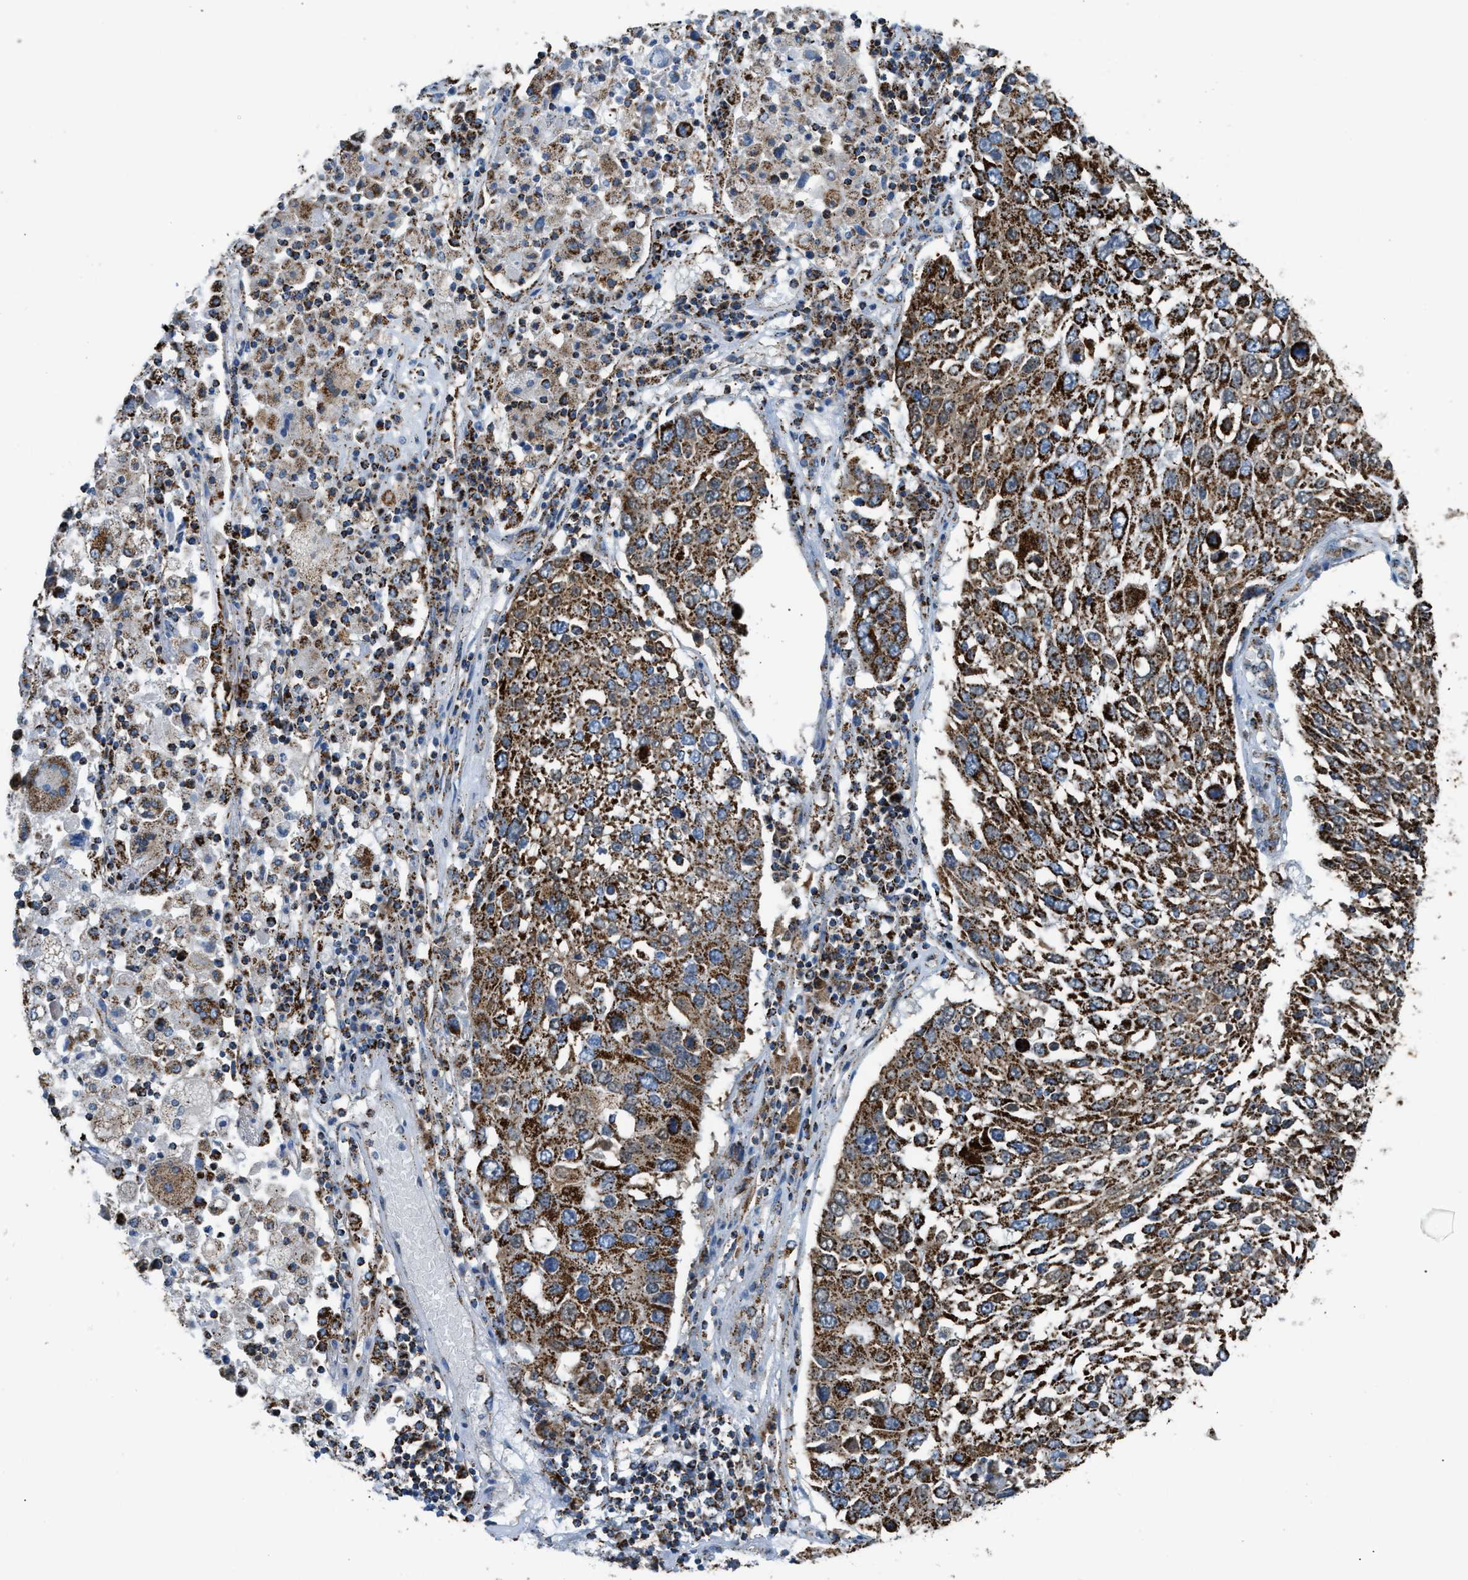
{"staining": {"intensity": "strong", "quantity": ">75%", "location": "cytoplasmic/membranous"}, "tissue": "lung cancer", "cell_type": "Tumor cells", "image_type": "cancer", "snomed": [{"axis": "morphology", "description": "Squamous cell carcinoma, NOS"}, {"axis": "topography", "description": "Lung"}], "caption": "This is an image of immunohistochemistry (IHC) staining of lung cancer, which shows strong expression in the cytoplasmic/membranous of tumor cells.", "gene": "ETFB", "patient": {"sex": "male", "age": 65}}